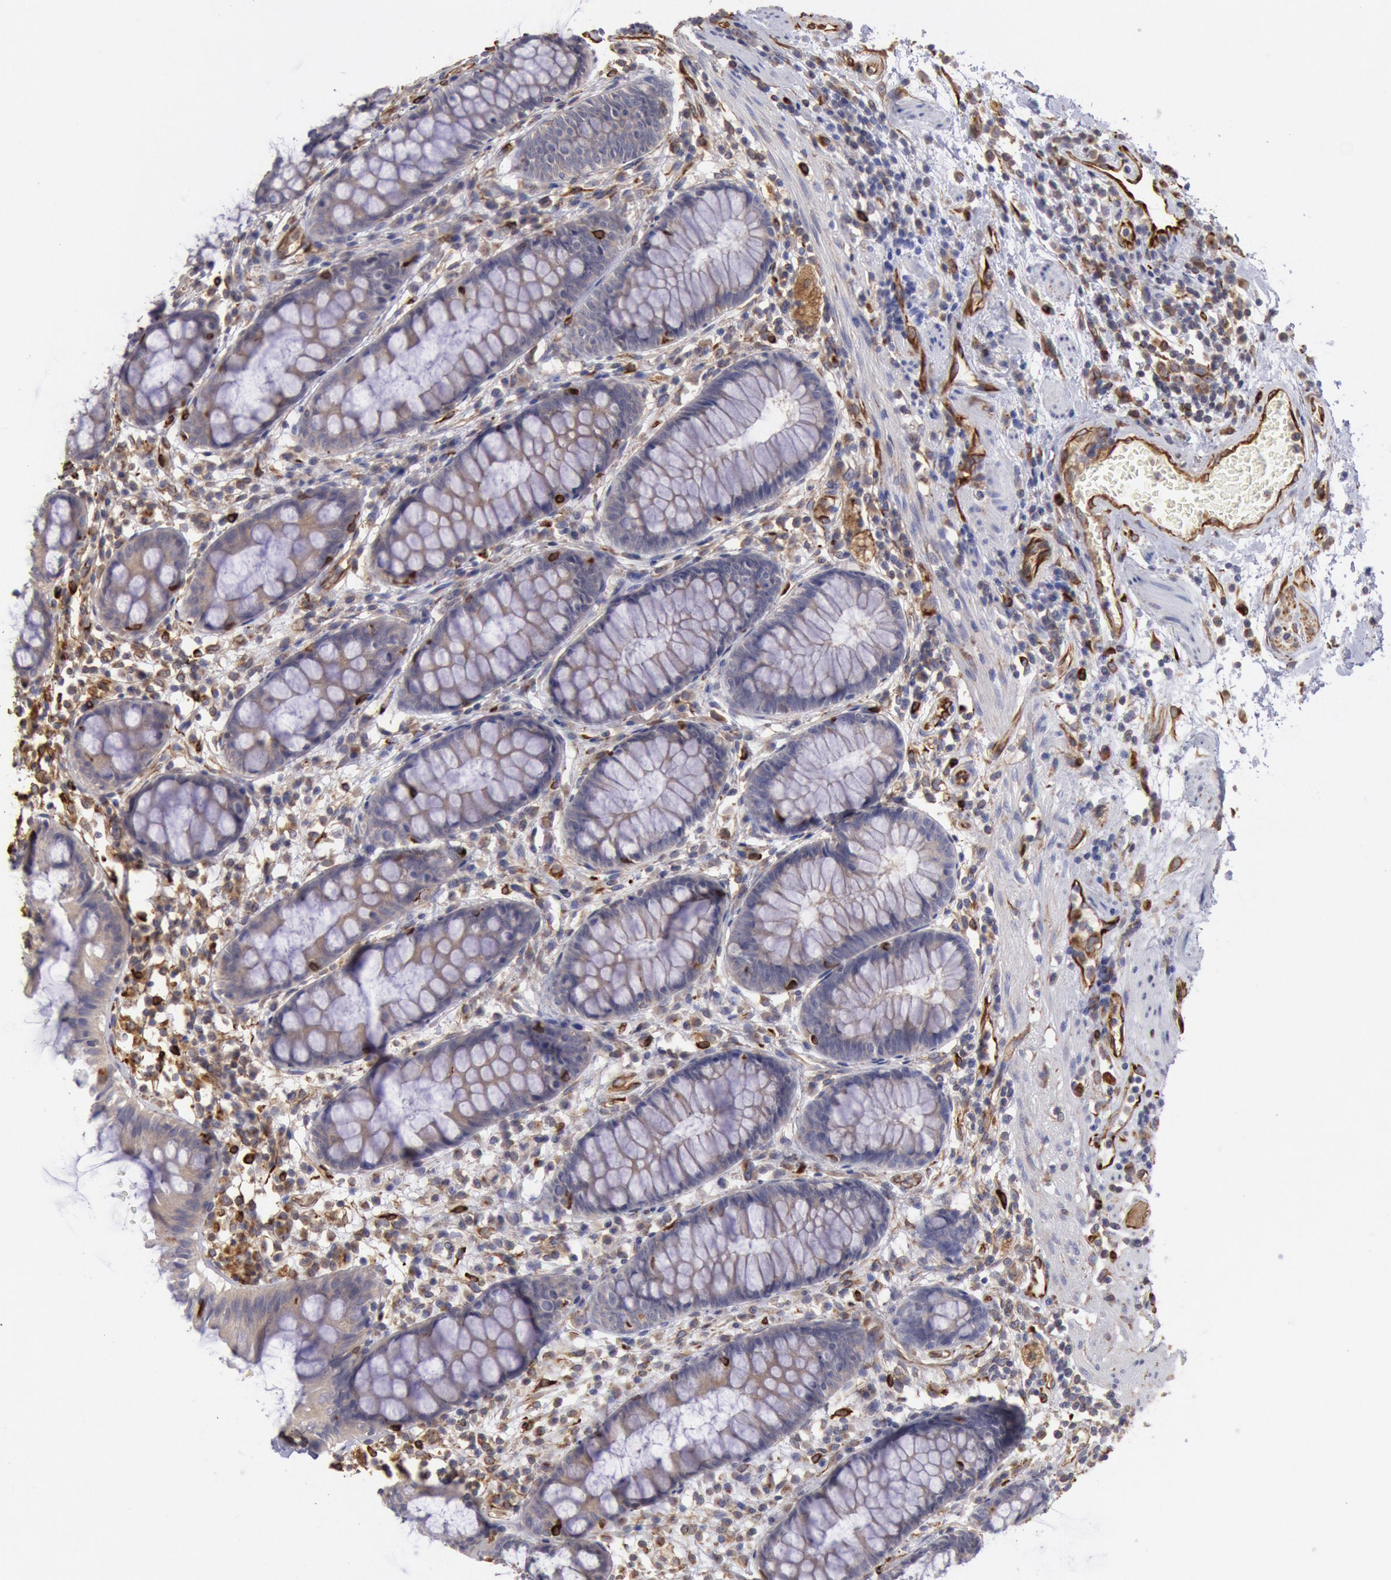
{"staining": {"intensity": "weak", "quantity": ">75%", "location": "cytoplasmic/membranous"}, "tissue": "rectum", "cell_type": "Glandular cells", "image_type": "normal", "snomed": [{"axis": "morphology", "description": "Normal tissue, NOS"}, {"axis": "topography", "description": "Rectum"}], "caption": "A brown stain shows weak cytoplasmic/membranous positivity of a protein in glandular cells of benign human rectum.", "gene": "RNF139", "patient": {"sex": "female", "age": 66}}